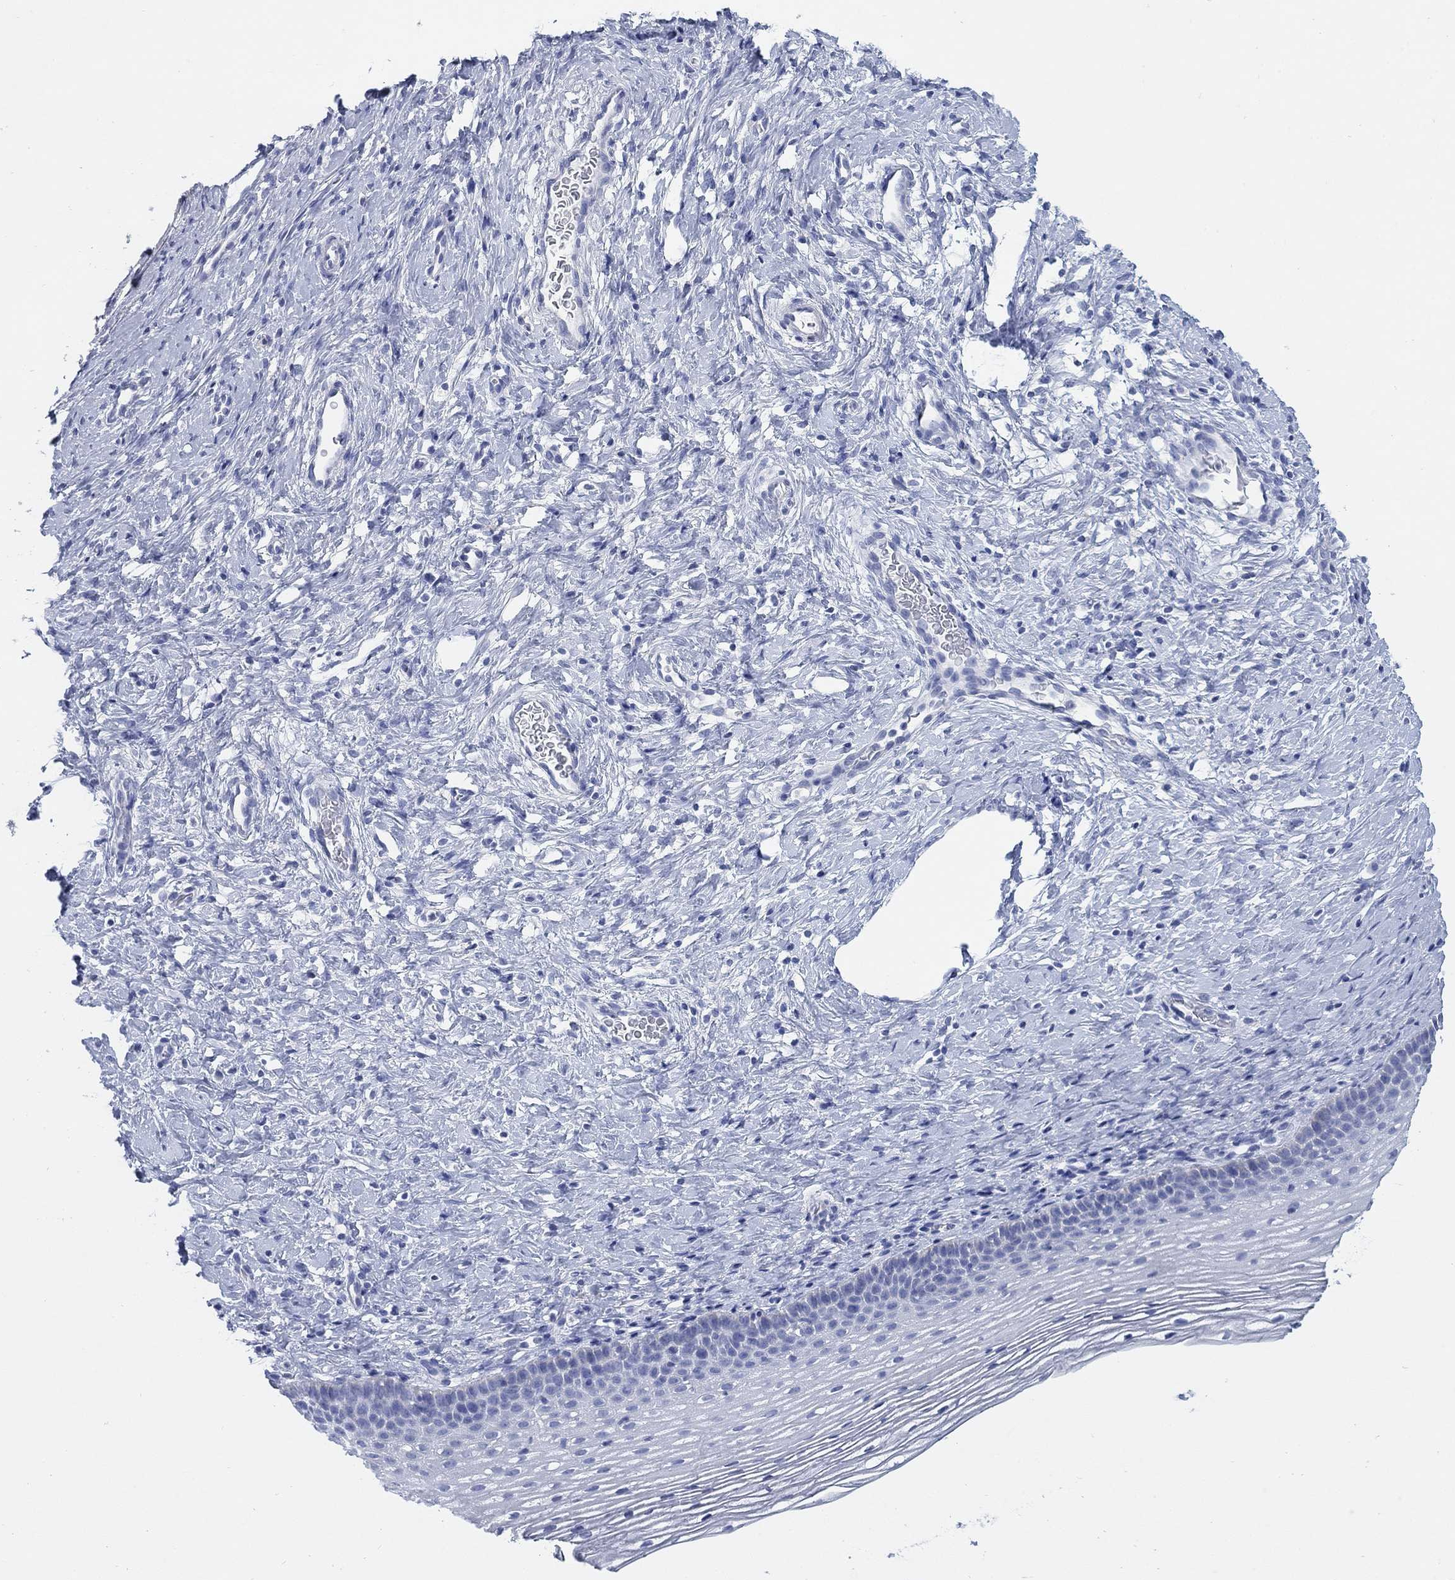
{"staining": {"intensity": "negative", "quantity": "none", "location": "none"}, "tissue": "cervix", "cell_type": "Glandular cells", "image_type": "normal", "snomed": [{"axis": "morphology", "description": "Normal tissue, NOS"}, {"axis": "topography", "description": "Cervix"}], "caption": "This is an immunohistochemistry histopathology image of unremarkable cervix. There is no staining in glandular cells.", "gene": "SCCPDH", "patient": {"sex": "female", "age": 39}}